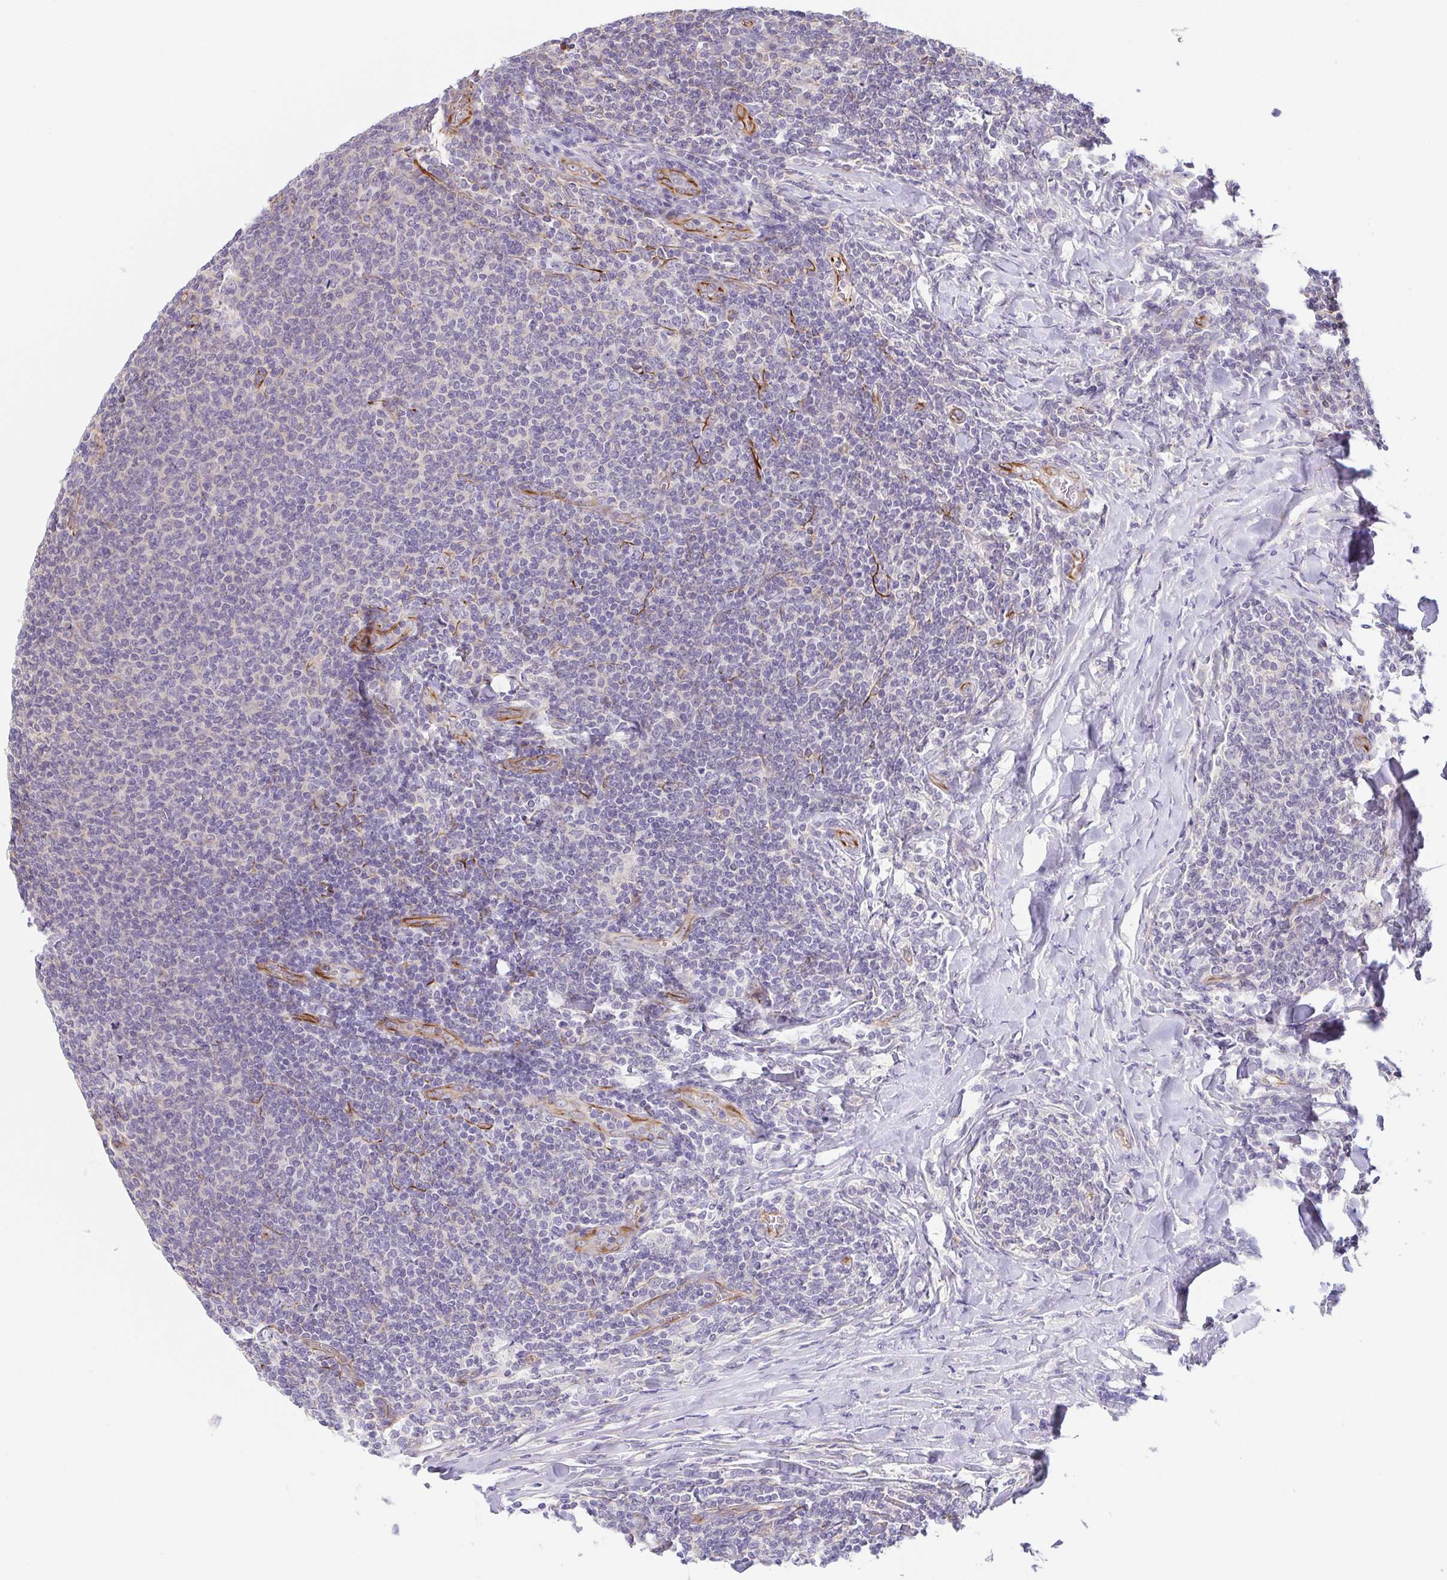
{"staining": {"intensity": "negative", "quantity": "none", "location": "none"}, "tissue": "lymphoma", "cell_type": "Tumor cells", "image_type": "cancer", "snomed": [{"axis": "morphology", "description": "Malignant lymphoma, non-Hodgkin's type, Low grade"}, {"axis": "topography", "description": "Lymph node"}], "caption": "An immunohistochemistry (IHC) photomicrograph of low-grade malignant lymphoma, non-Hodgkin's type is shown. There is no staining in tumor cells of low-grade malignant lymphoma, non-Hodgkin's type.", "gene": "COL17A1", "patient": {"sex": "male", "age": 52}}